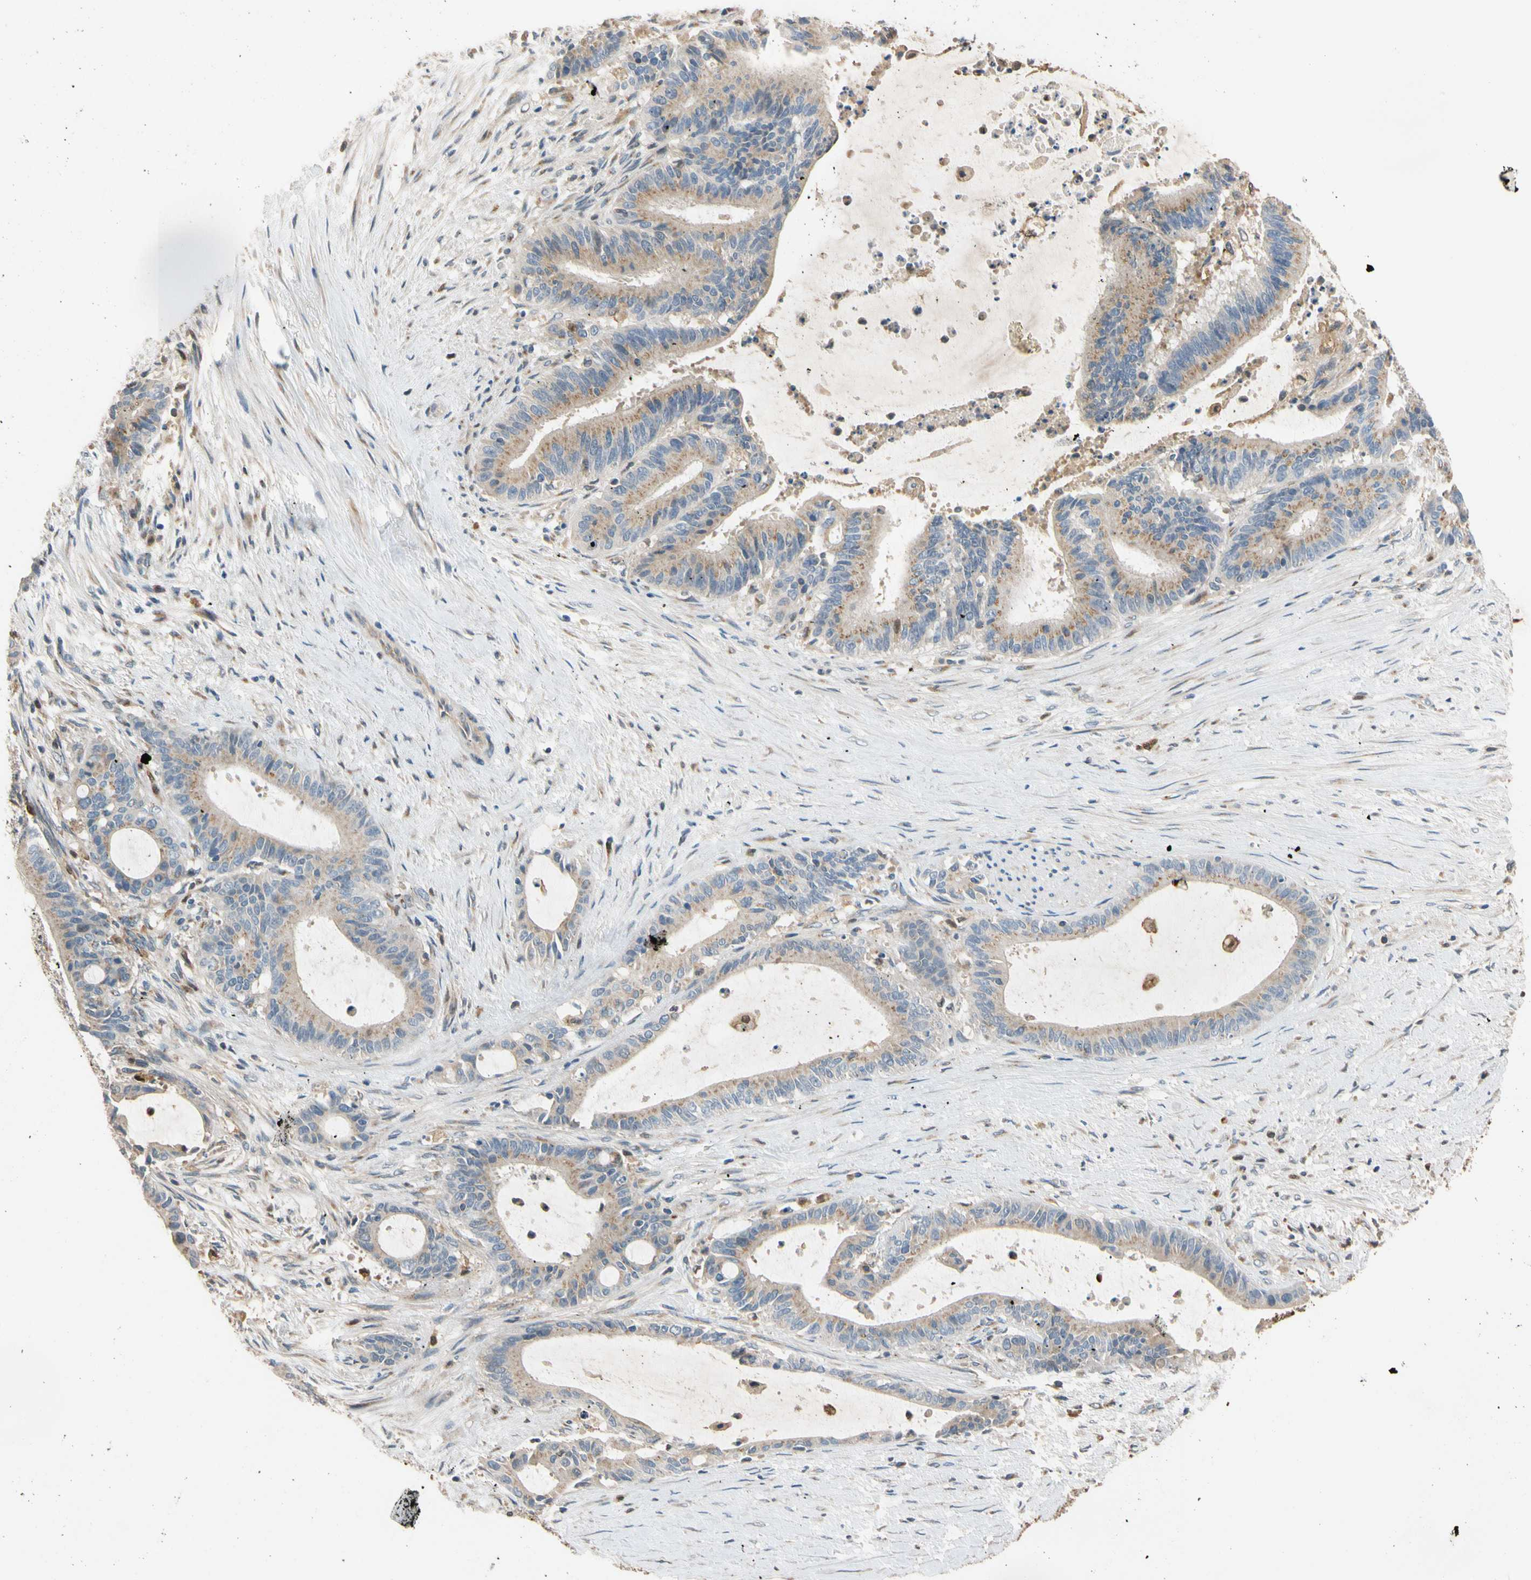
{"staining": {"intensity": "moderate", "quantity": "25%-75%", "location": "cytoplasmic/membranous"}, "tissue": "liver cancer", "cell_type": "Tumor cells", "image_type": "cancer", "snomed": [{"axis": "morphology", "description": "Cholangiocarcinoma"}, {"axis": "topography", "description": "Liver"}], "caption": "Immunohistochemical staining of human liver cancer shows medium levels of moderate cytoplasmic/membranous positivity in about 25%-75% of tumor cells.", "gene": "GPSM2", "patient": {"sex": "female", "age": 73}}